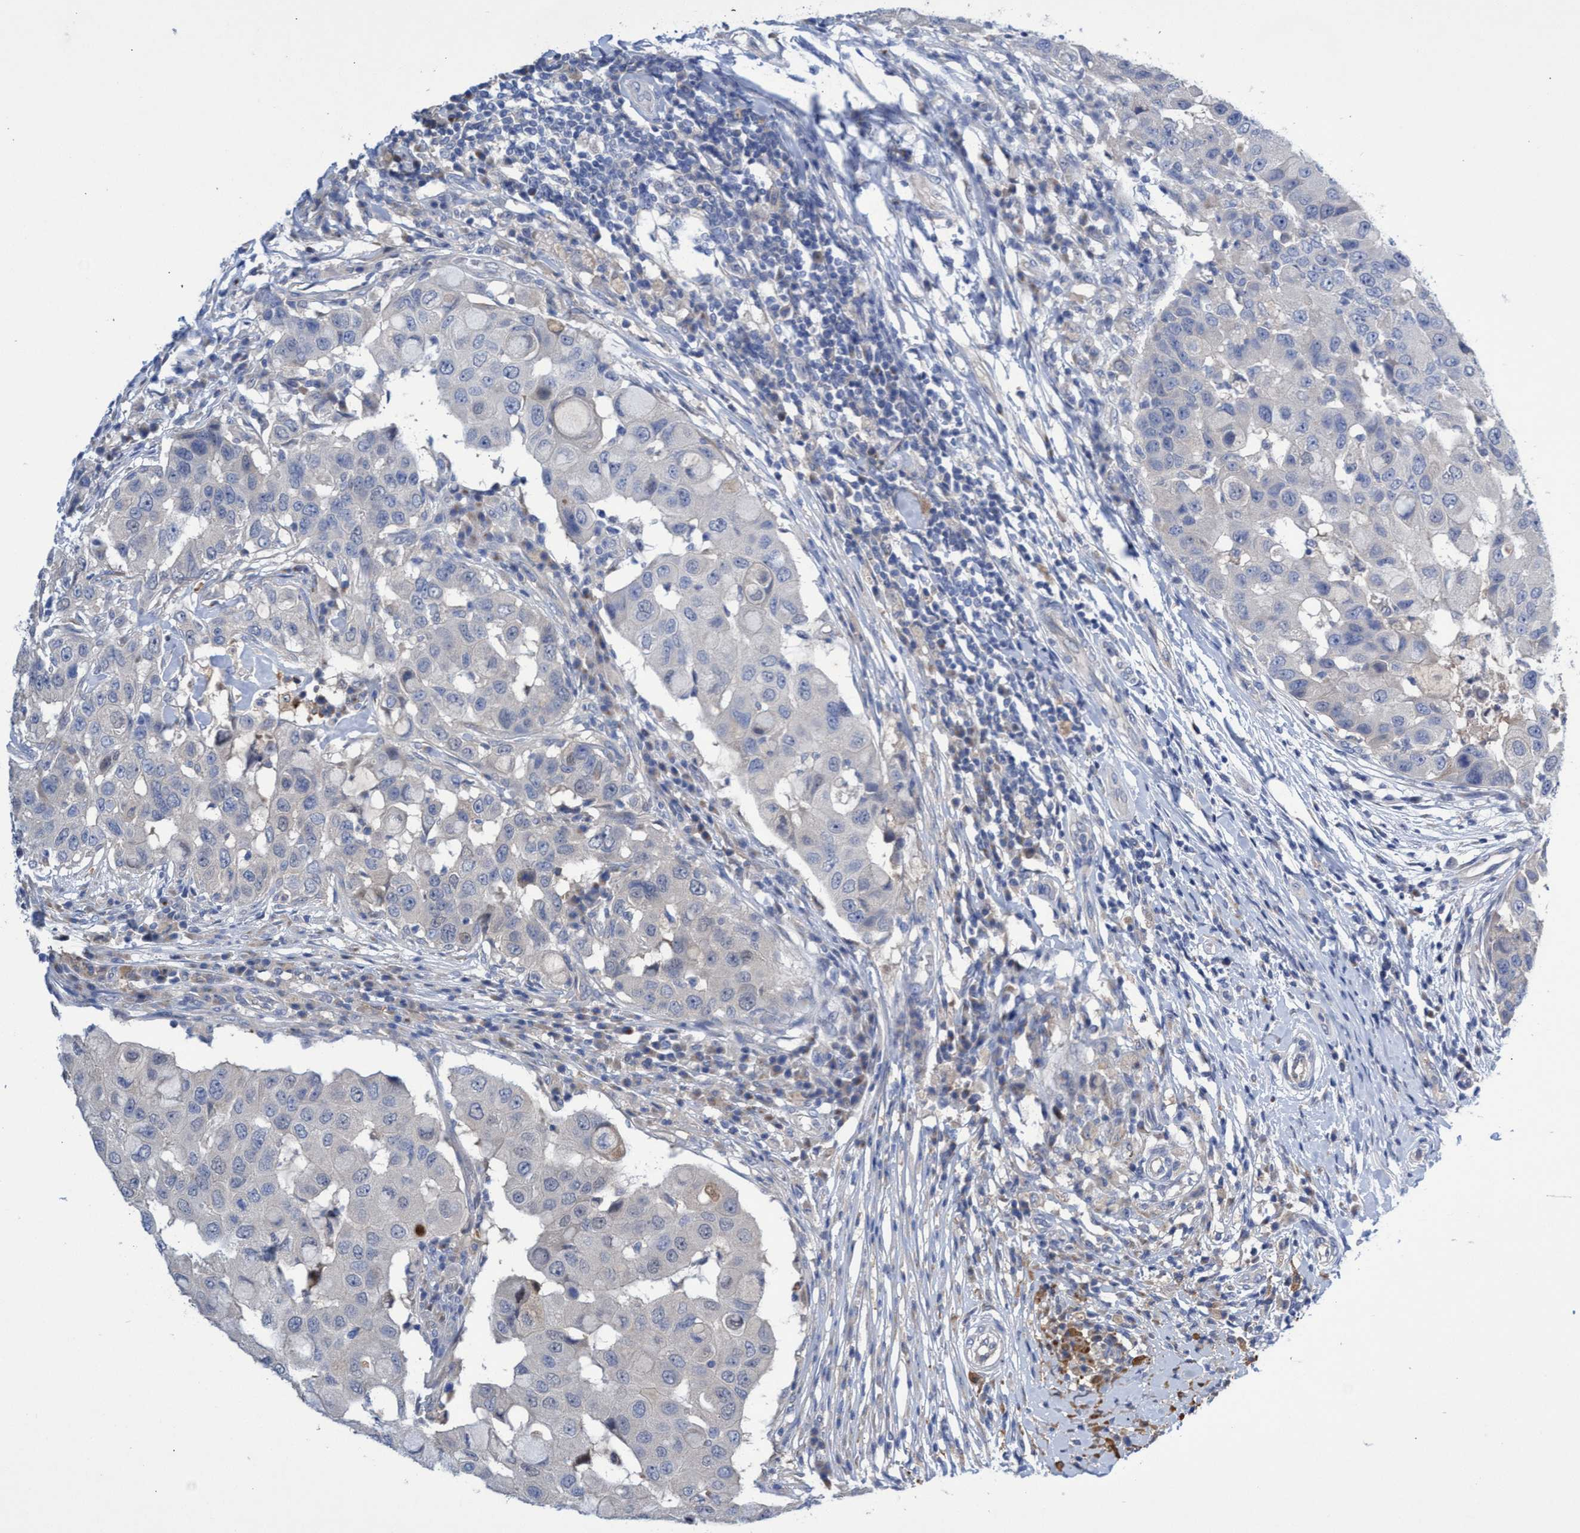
{"staining": {"intensity": "negative", "quantity": "none", "location": "none"}, "tissue": "breast cancer", "cell_type": "Tumor cells", "image_type": "cancer", "snomed": [{"axis": "morphology", "description": "Duct carcinoma"}, {"axis": "topography", "description": "Breast"}], "caption": "Immunohistochemistry image of human breast cancer (invasive ductal carcinoma) stained for a protein (brown), which shows no positivity in tumor cells.", "gene": "SVEP1", "patient": {"sex": "female", "age": 27}}